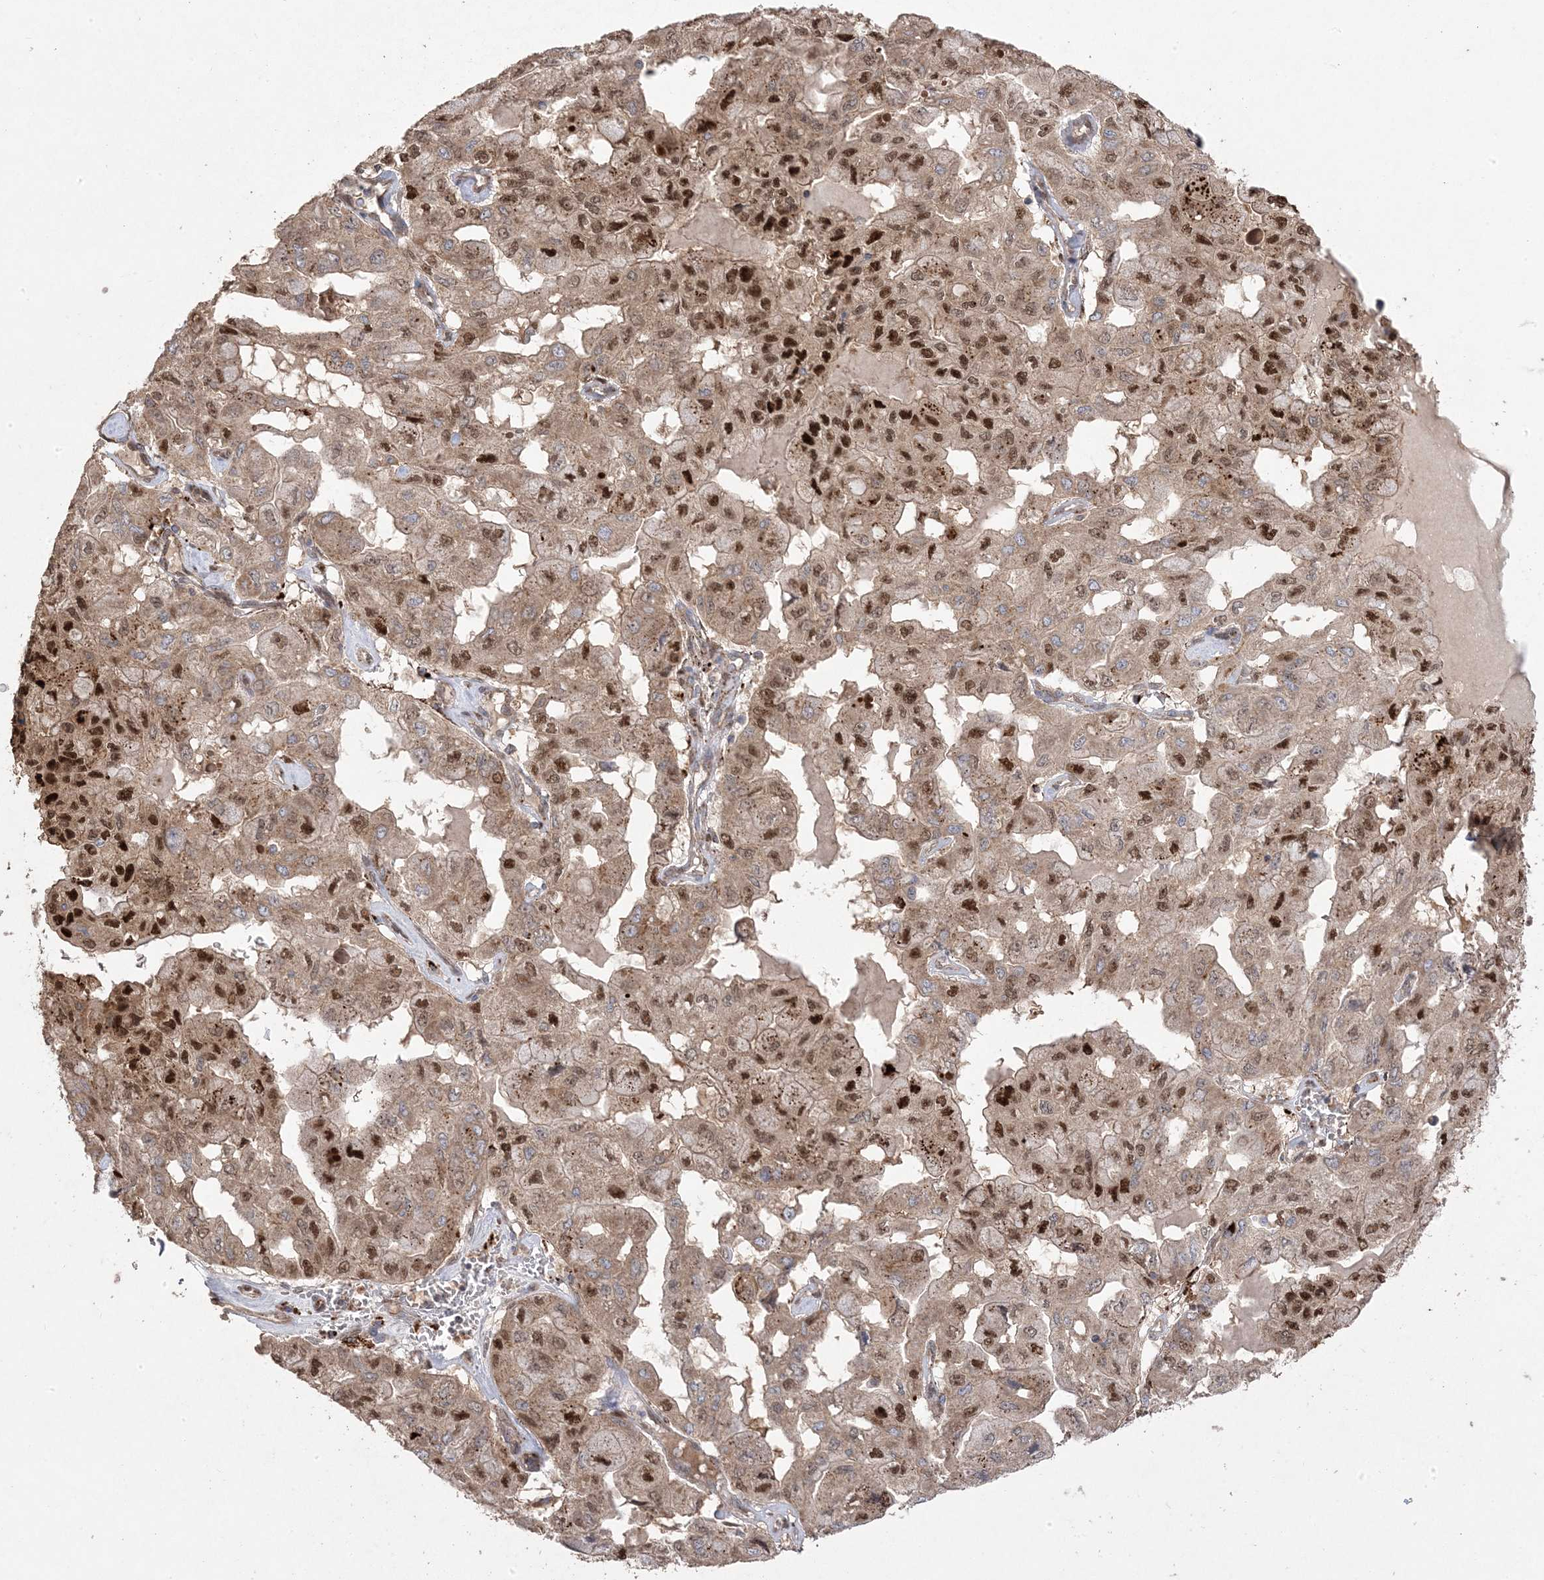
{"staining": {"intensity": "moderate", "quantity": ">75%", "location": "cytoplasmic/membranous,nuclear"}, "tissue": "pancreatic cancer", "cell_type": "Tumor cells", "image_type": "cancer", "snomed": [{"axis": "morphology", "description": "Adenocarcinoma, NOS"}, {"axis": "topography", "description": "Pancreas"}], "caption": "A high-resolution photomicrograph shows immunohistochemistry staining of pancreatic cancer (adenocarcinoma), which reveals moderate cytoplasmic/membranous and nuclear positivity in approximately >75% of tumor cells.", "gene": "PPOX", "patient": {"sex": "male", "age": 51}}